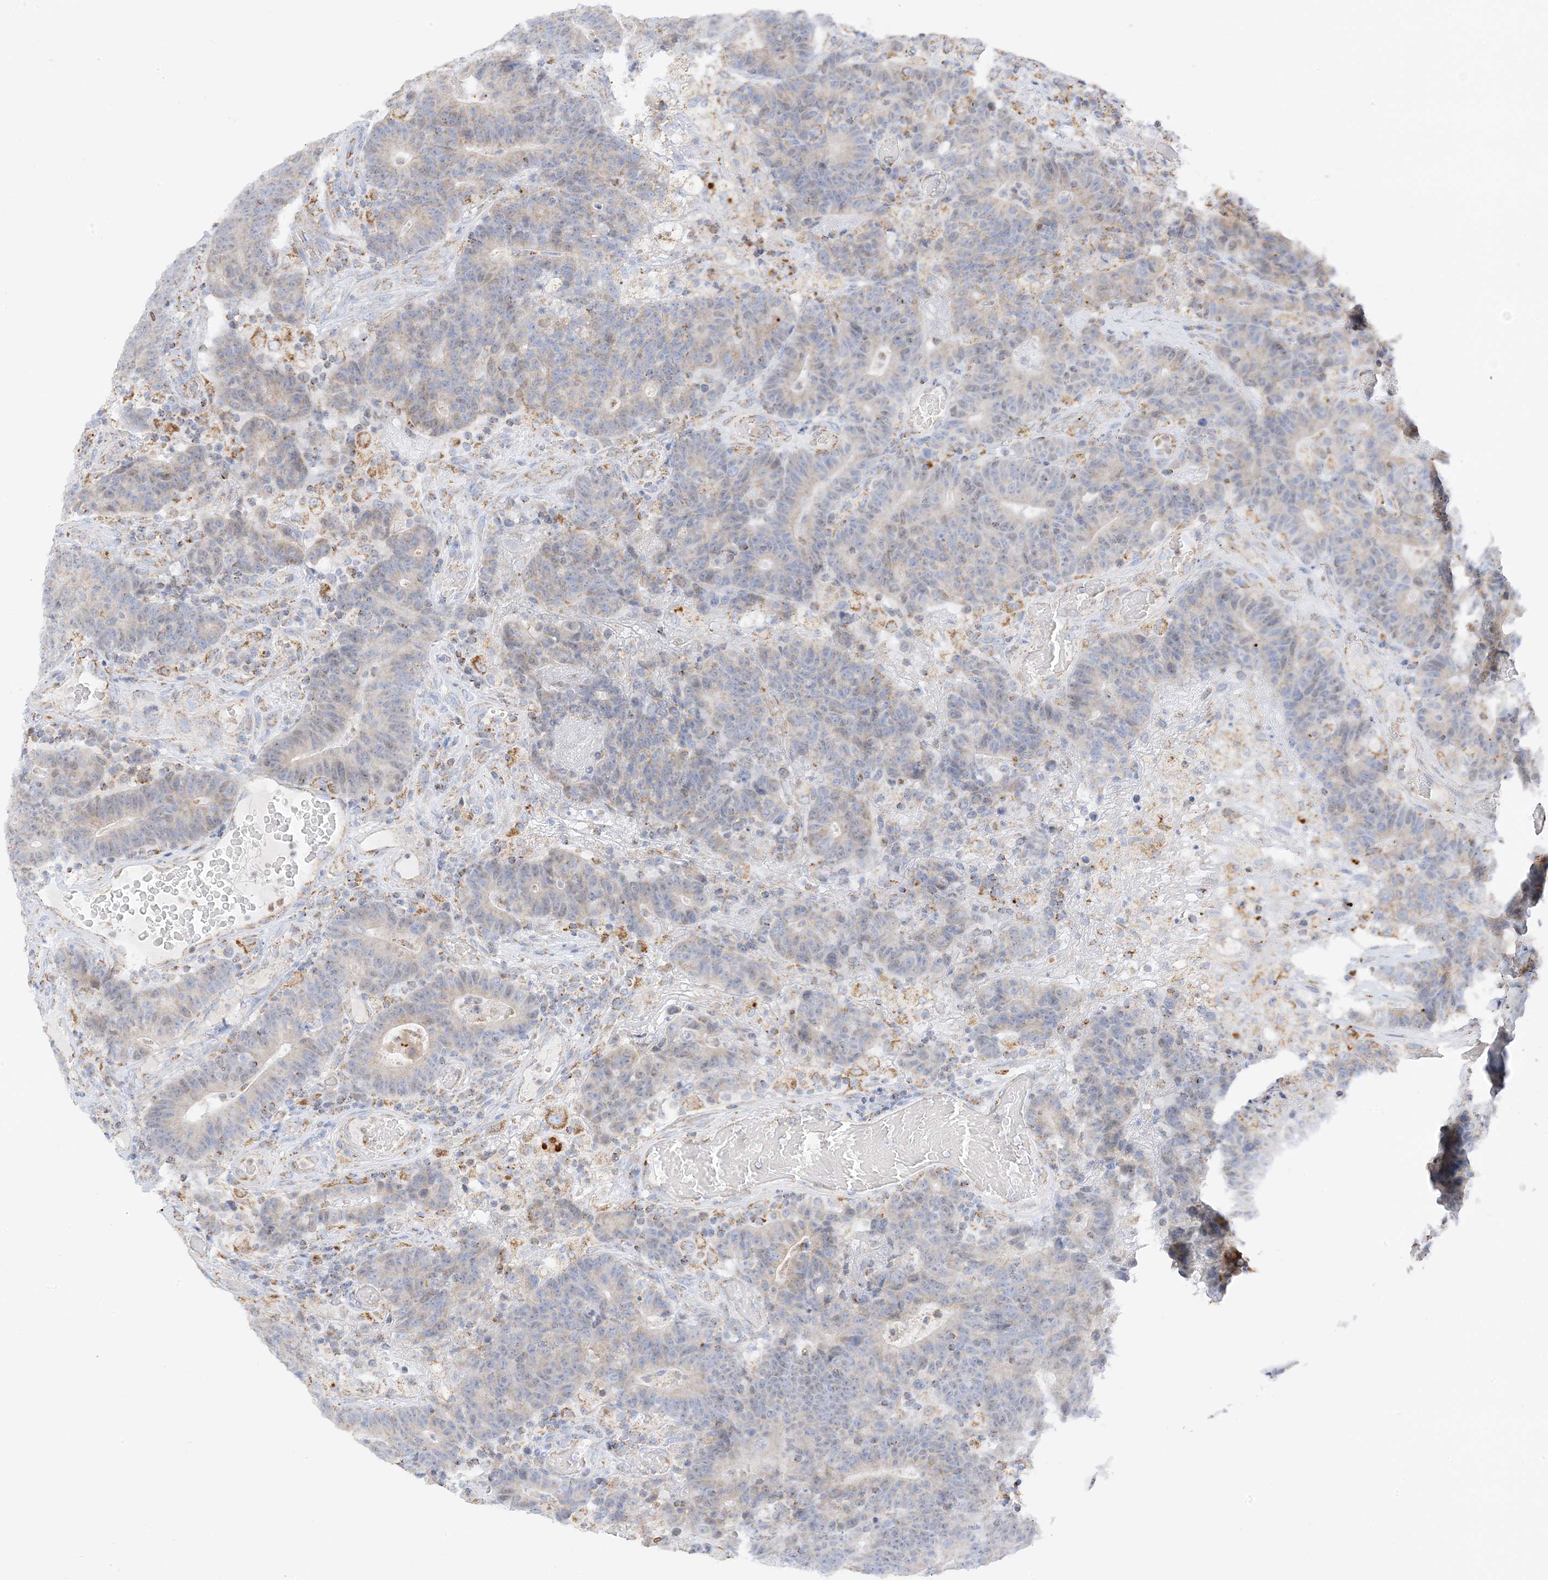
{"staining": {"intensity": "moderate", "quantity": "<25%", "location": "cytoplasmic/membranous"}, "tissue": "colorectal cancer", "cell_type": "Tumor cells", "image_type": "cancer", "snomed": [{"axis": "morphology", "description": "Normal tissue, NOS"}, {"axis": "morphology", "description": "Adenocarcinoma, NOS"}, {"axis": "topography", "description": "Colon"}], "caption": "A brown stain highlights moderate cytoplasmic/membranous expression of a protein in adenocarcinoma (colorectal) tumor cells.", "gene": "CAPN13", "patient": {"sex": "female", "age": 75}}